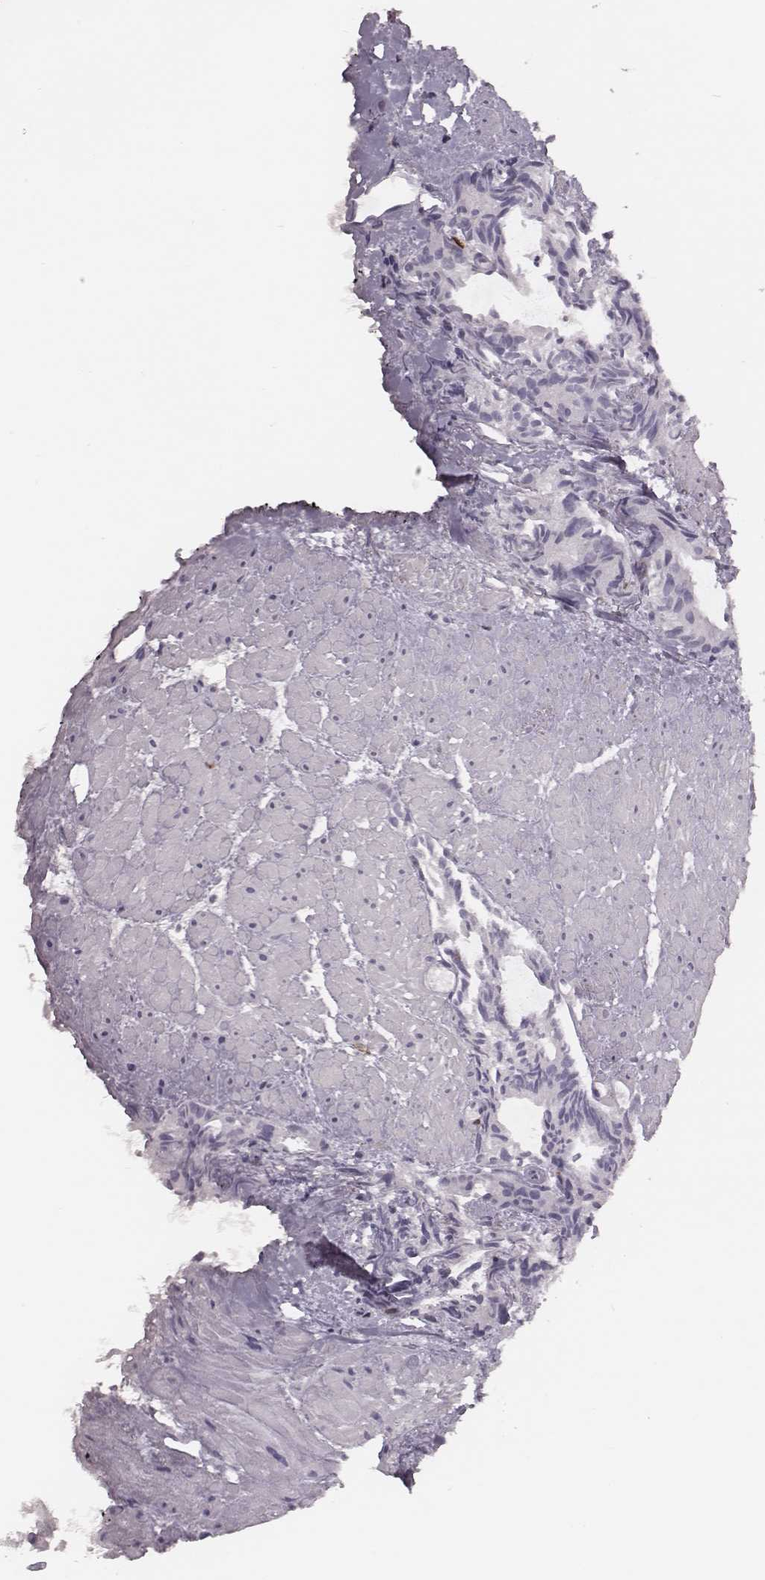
{"staining": {"intensity": "negative", "quantity": "none", "location": "none"}, "tissue": "prostate cancer", "cell_type": "Tumor cells", "image_type": "cancer", "snomed": [{"axis": "morphology", "description": "Adenocarcinoma, High grade"}, {"axis": "topography", "description": "Prostate"}], "caption": "Prostate high-grade adenocarcinoma was stained to show a protein in brown. There is no significant expression in tumor cells. Brightfield microscopy of IHC stained with DAB (brown) and hematoxylin (blue), captured at high magnification.", "gene": "PDCD1", "patient": {"sex": "male", "age": 79}}